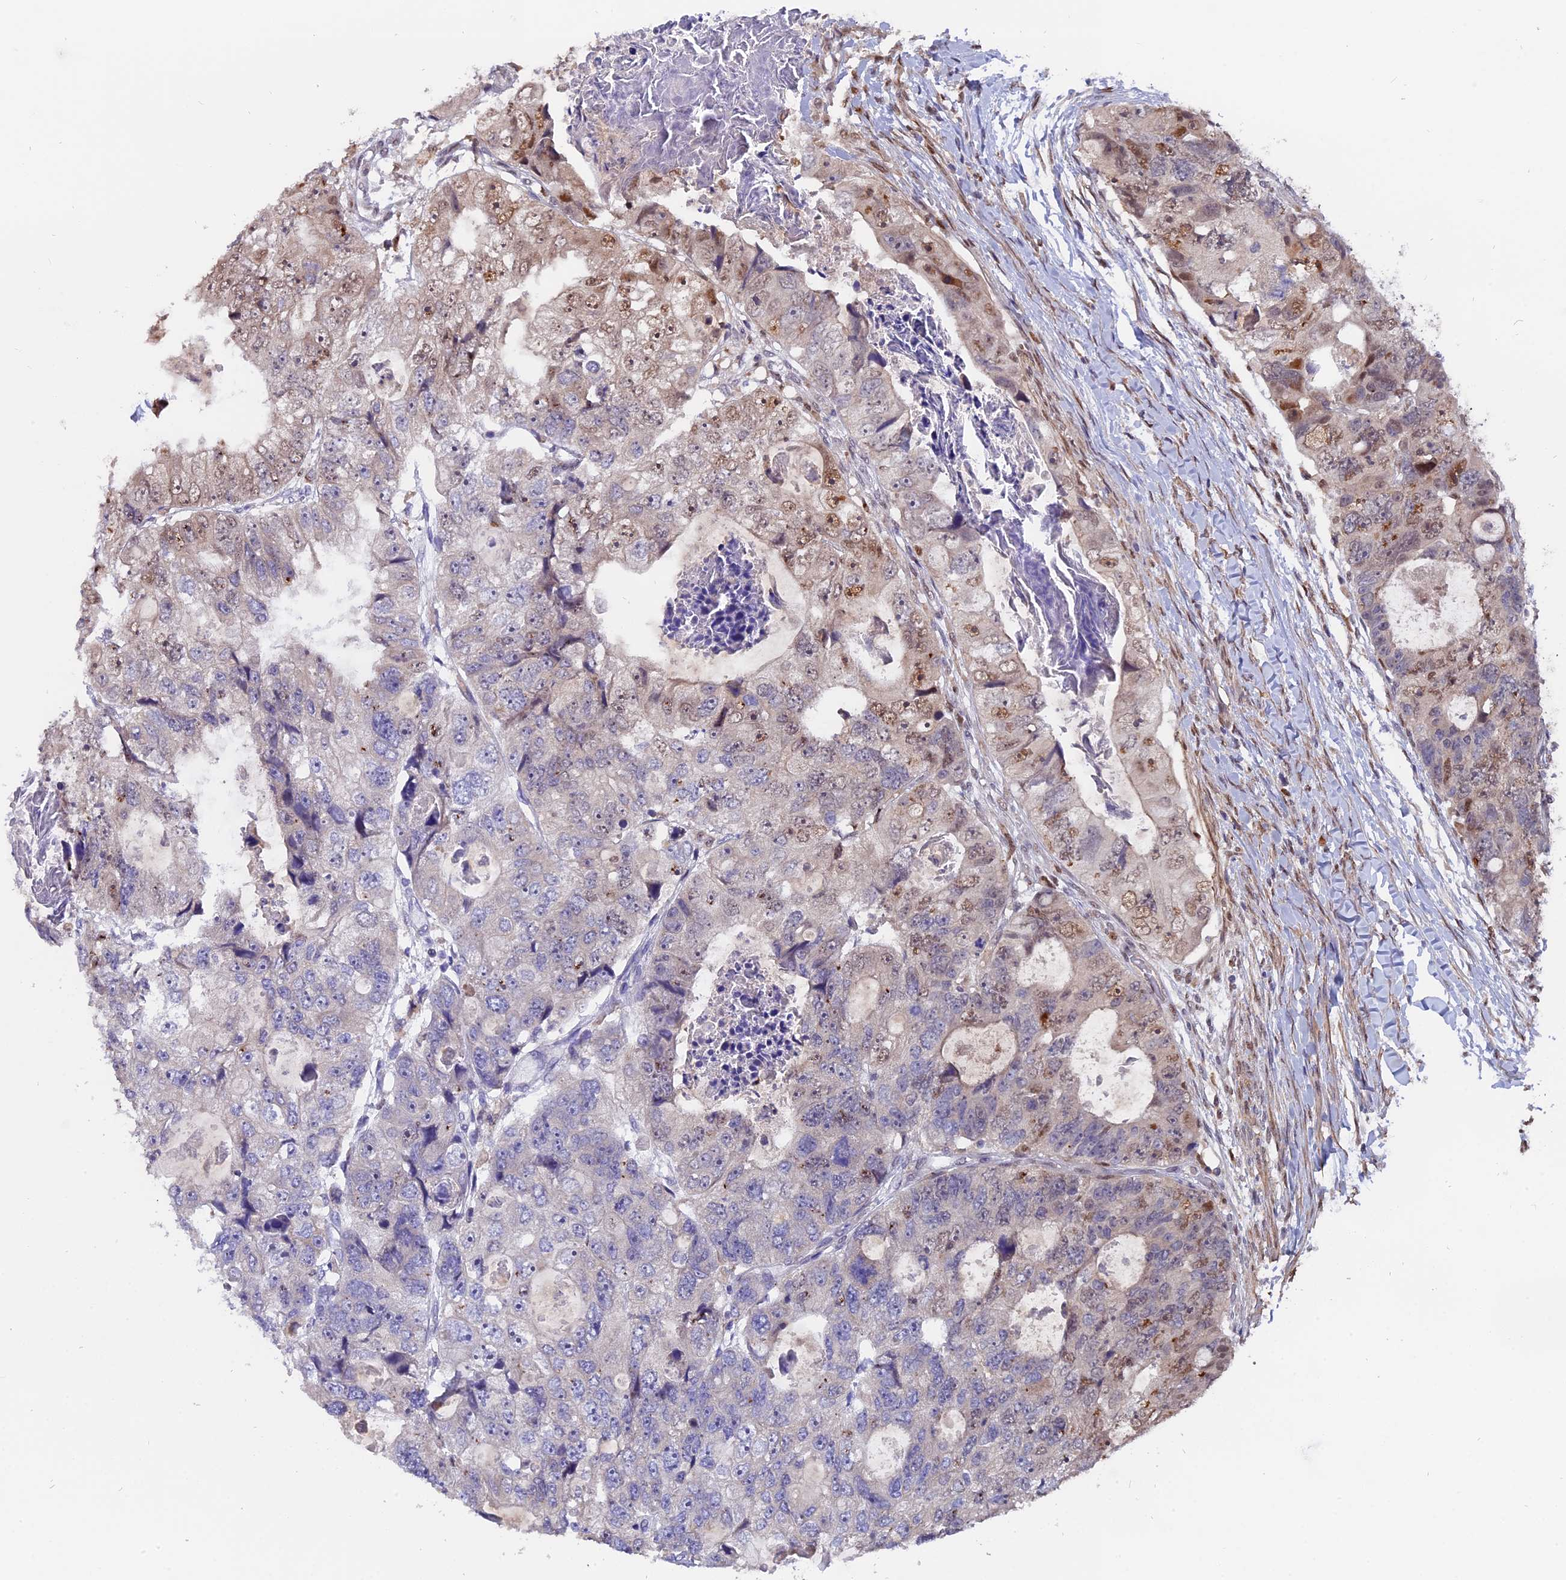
{"staining": {"intensity": "moderate", "quantity": "25%-75%", "location": "nuclear"}, "tissue": "colorectal cancer", "cell_type": "Tumor cells", "image_type": "cancer", "snomed": [{"axis": "morphology", "description": "Adenocarcinoma, NOS"}, {"axis": "topography", "description": "Rectum"}], "caption": "Protein expression by IHC displays moderate nuclear expression in approximately 25%-75% of tumor cells in colorectal adenocarcinoma.", "gene": "FAM118B", "patient": {"sex": "male", "age": 59}}